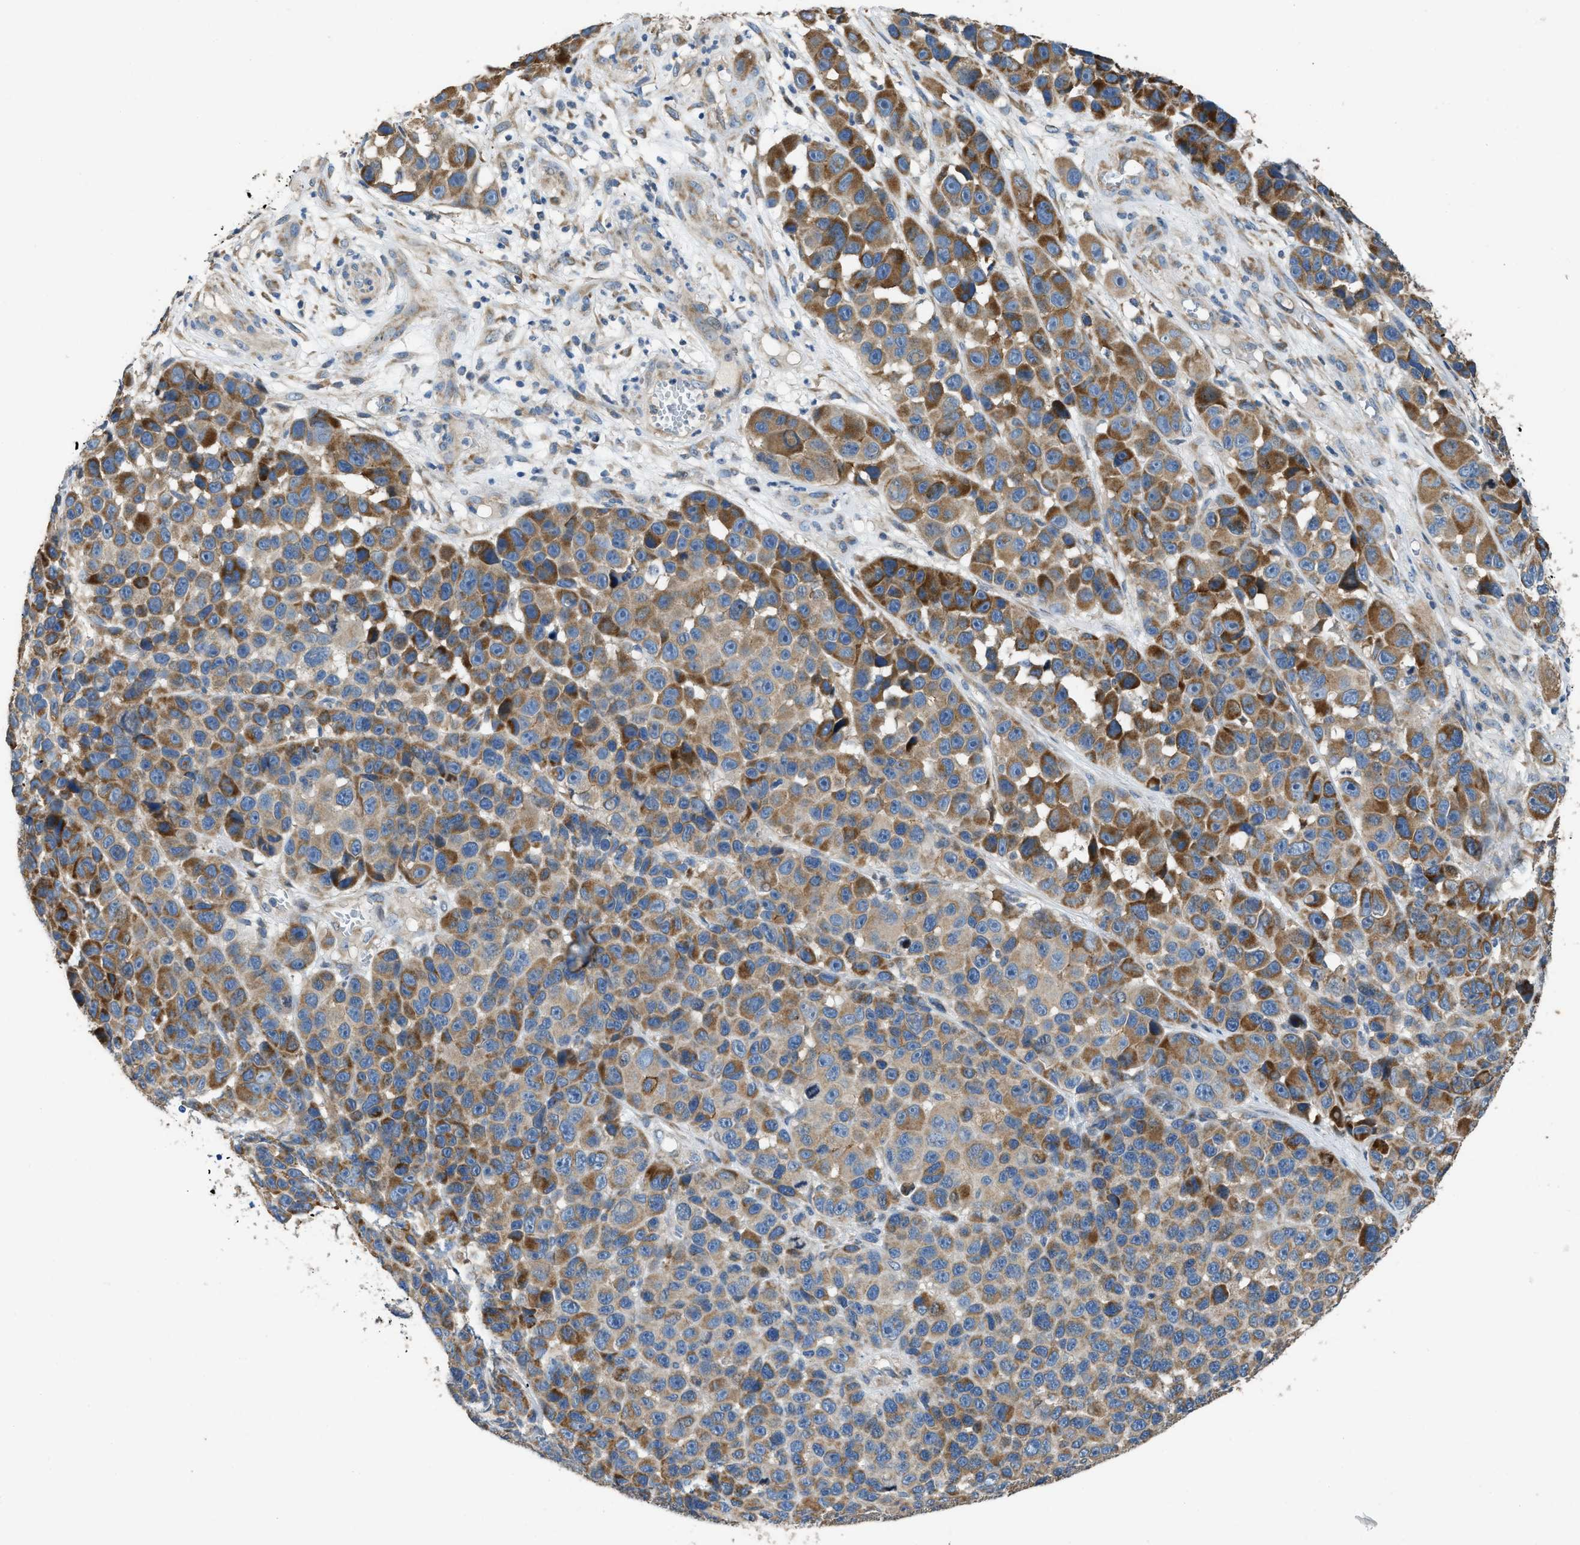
{"staining": {"intensity": "moderate", "quantity": ">75%", "location": "cytoplasmic/membranous"}, "tissue": "melanoma", "cell_type": "Tumor cells", "image_type": "cancer", "snomed": [{"axis": "morphology", "description": "Malignant melanoma, NOS"}, {"axis": "topography", "description": "Skin"}], "caption": "A histopathology image showing moderate cytoplasmic/membranous expression in about >75% of tumor cells in melanoma, as visualized by brown immunohistochemical staining.", "gene": "TMEM150A", "patient": {"sex": "male", "age": 53}}